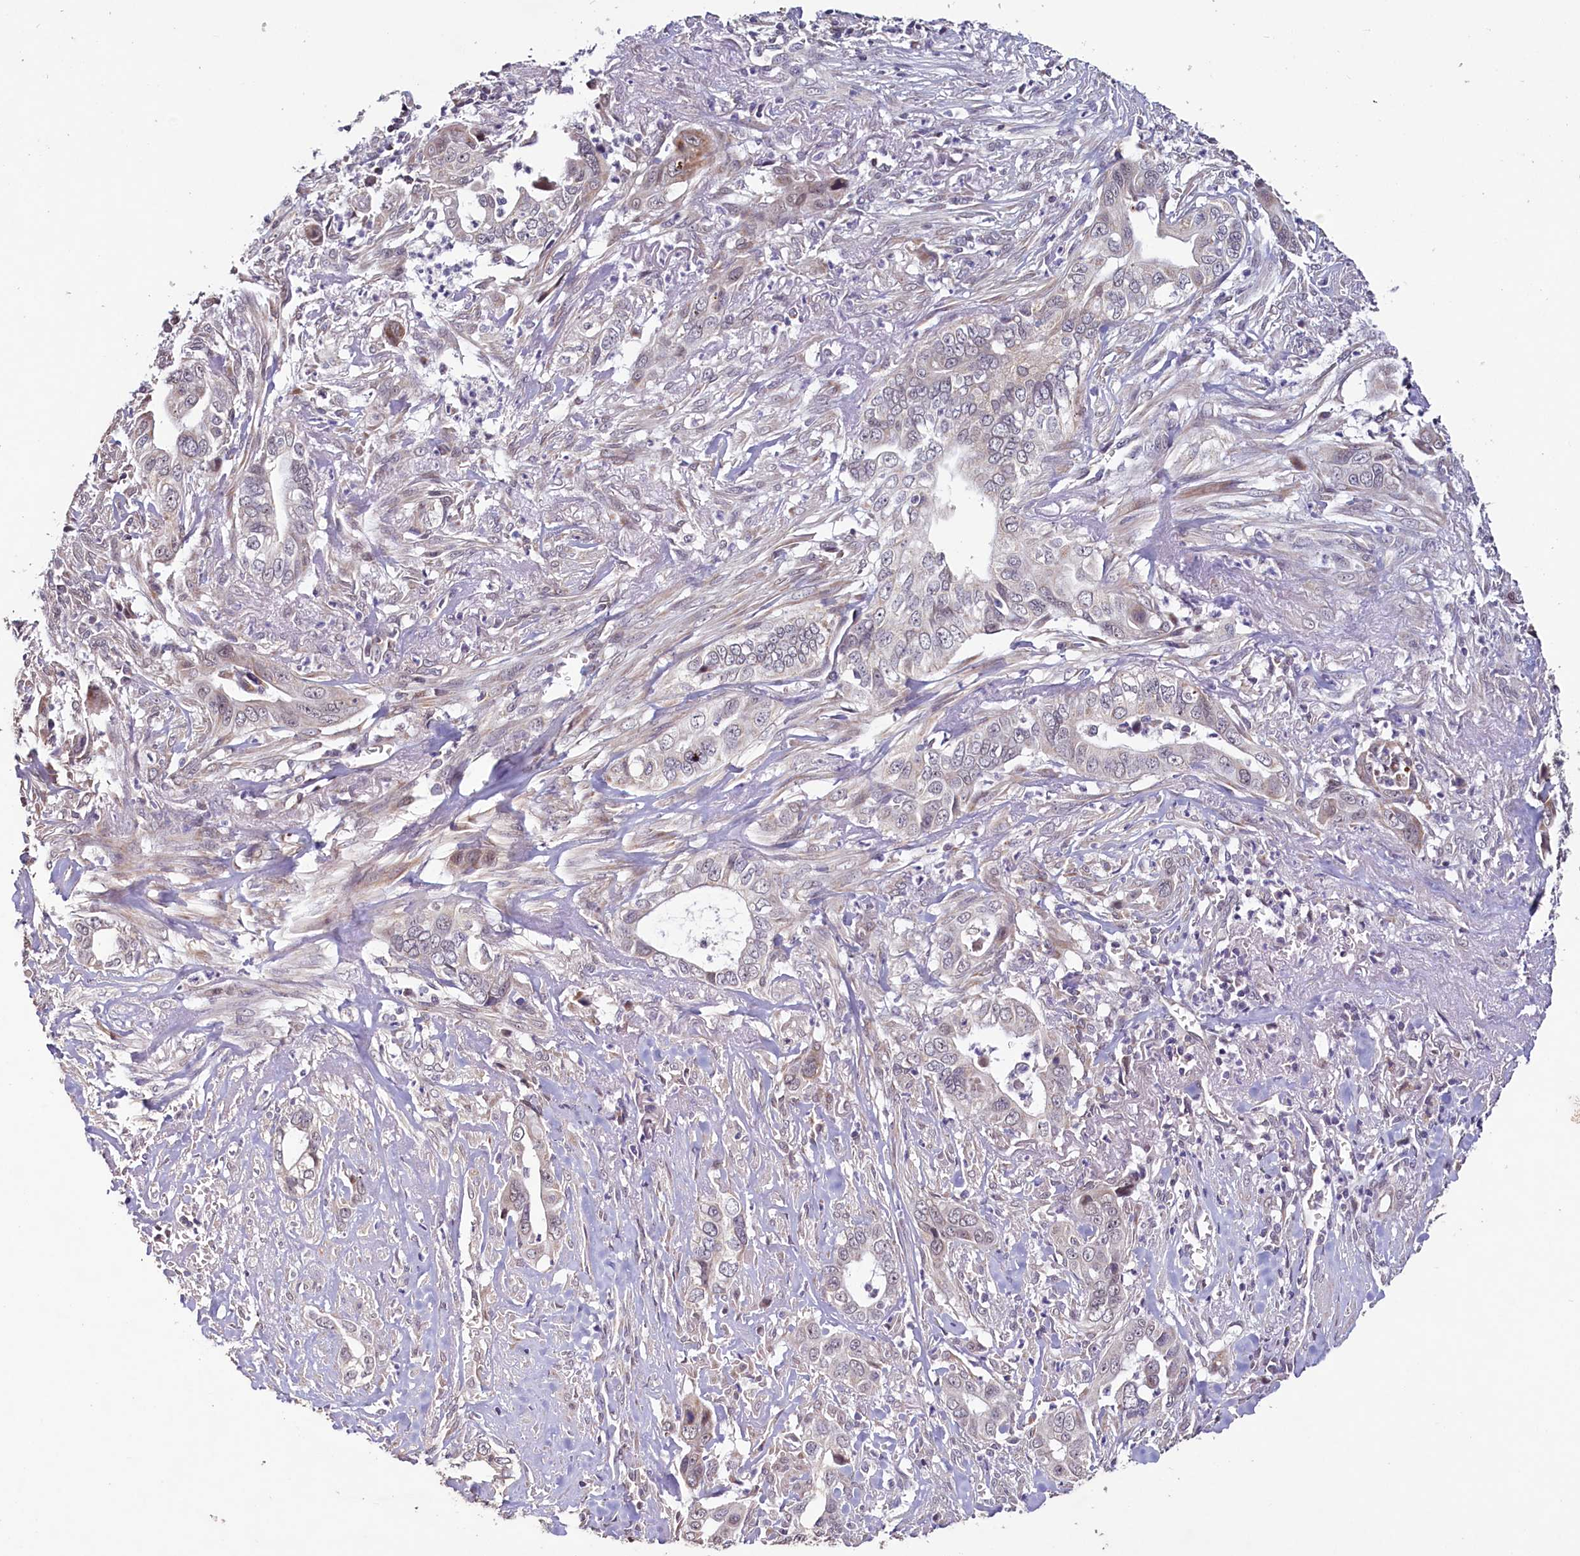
{"staining": {"intensity": "negative", "quantity": "none", "location": "none"}, "tissue": "liver cancer", "cell_type": "Tumor cells", "image_type": "cancer", "snomed": [{"axis": "morphology", "description": "Cholangiocarcinoma"}, {"axis": "topography", "description": "Liver"}], "caption": "Photomicrograph shows no protein expression in tumor cells of liver cancer (cholangiocarcinoma) tissue.", "gene": "PDE6D", "patient": {"sex": "female", "age": 79}}